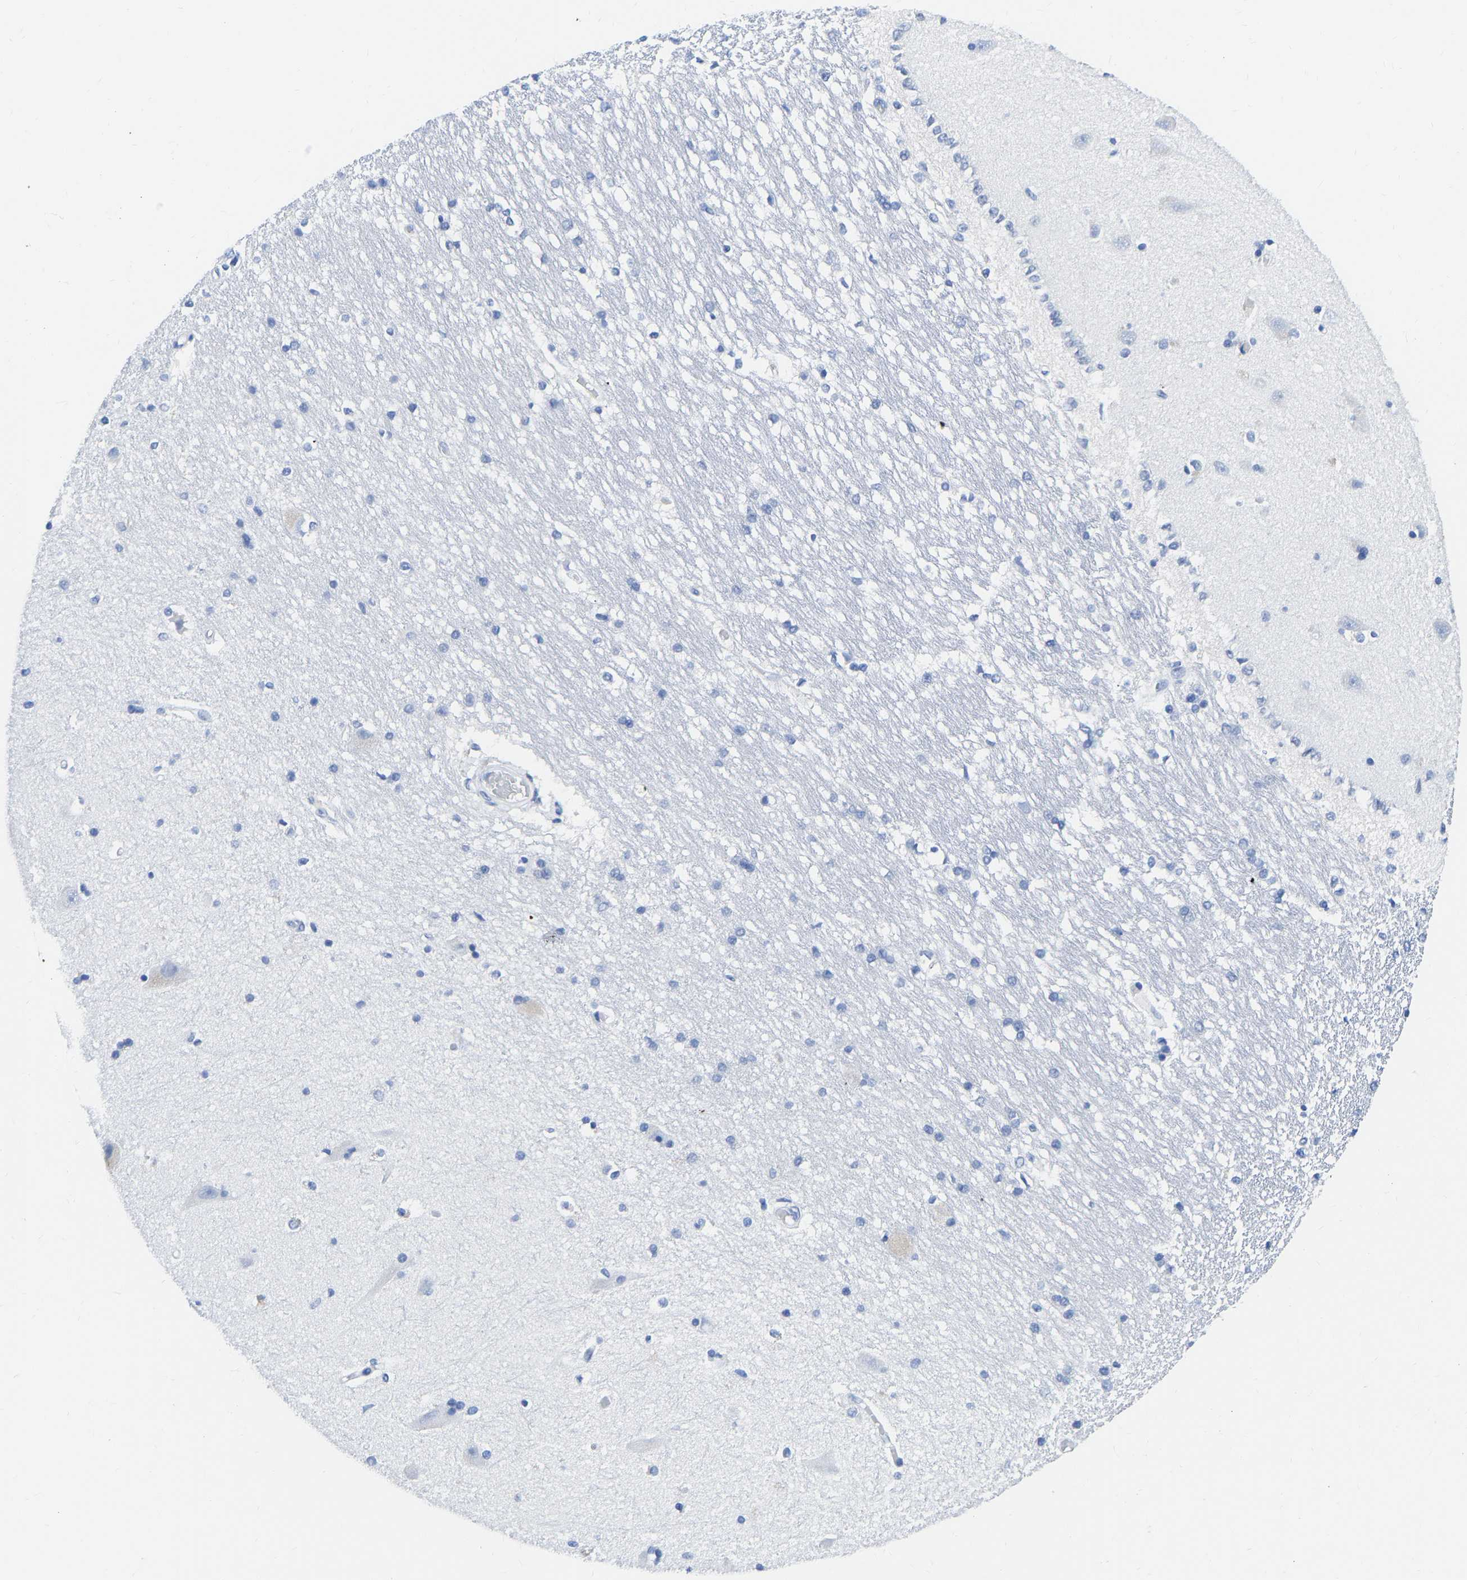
{"staining": {"intensity": "negative", "quantity": "none", "location": "none"}, "tissue": "hippocampus", "cell_type": "Glial cells", "image_type": "normal", "snomed": [{"axis": "morphology", "description": "Normal tissue, NOS"}, {"axis": "topography", "description": "Hippocampus"}], "caption": "Hippocampus stained for a protein using IHC displays no expression glial cells.", "gene": "TCF7", "patient": {"sex": "male", "age": 45}}